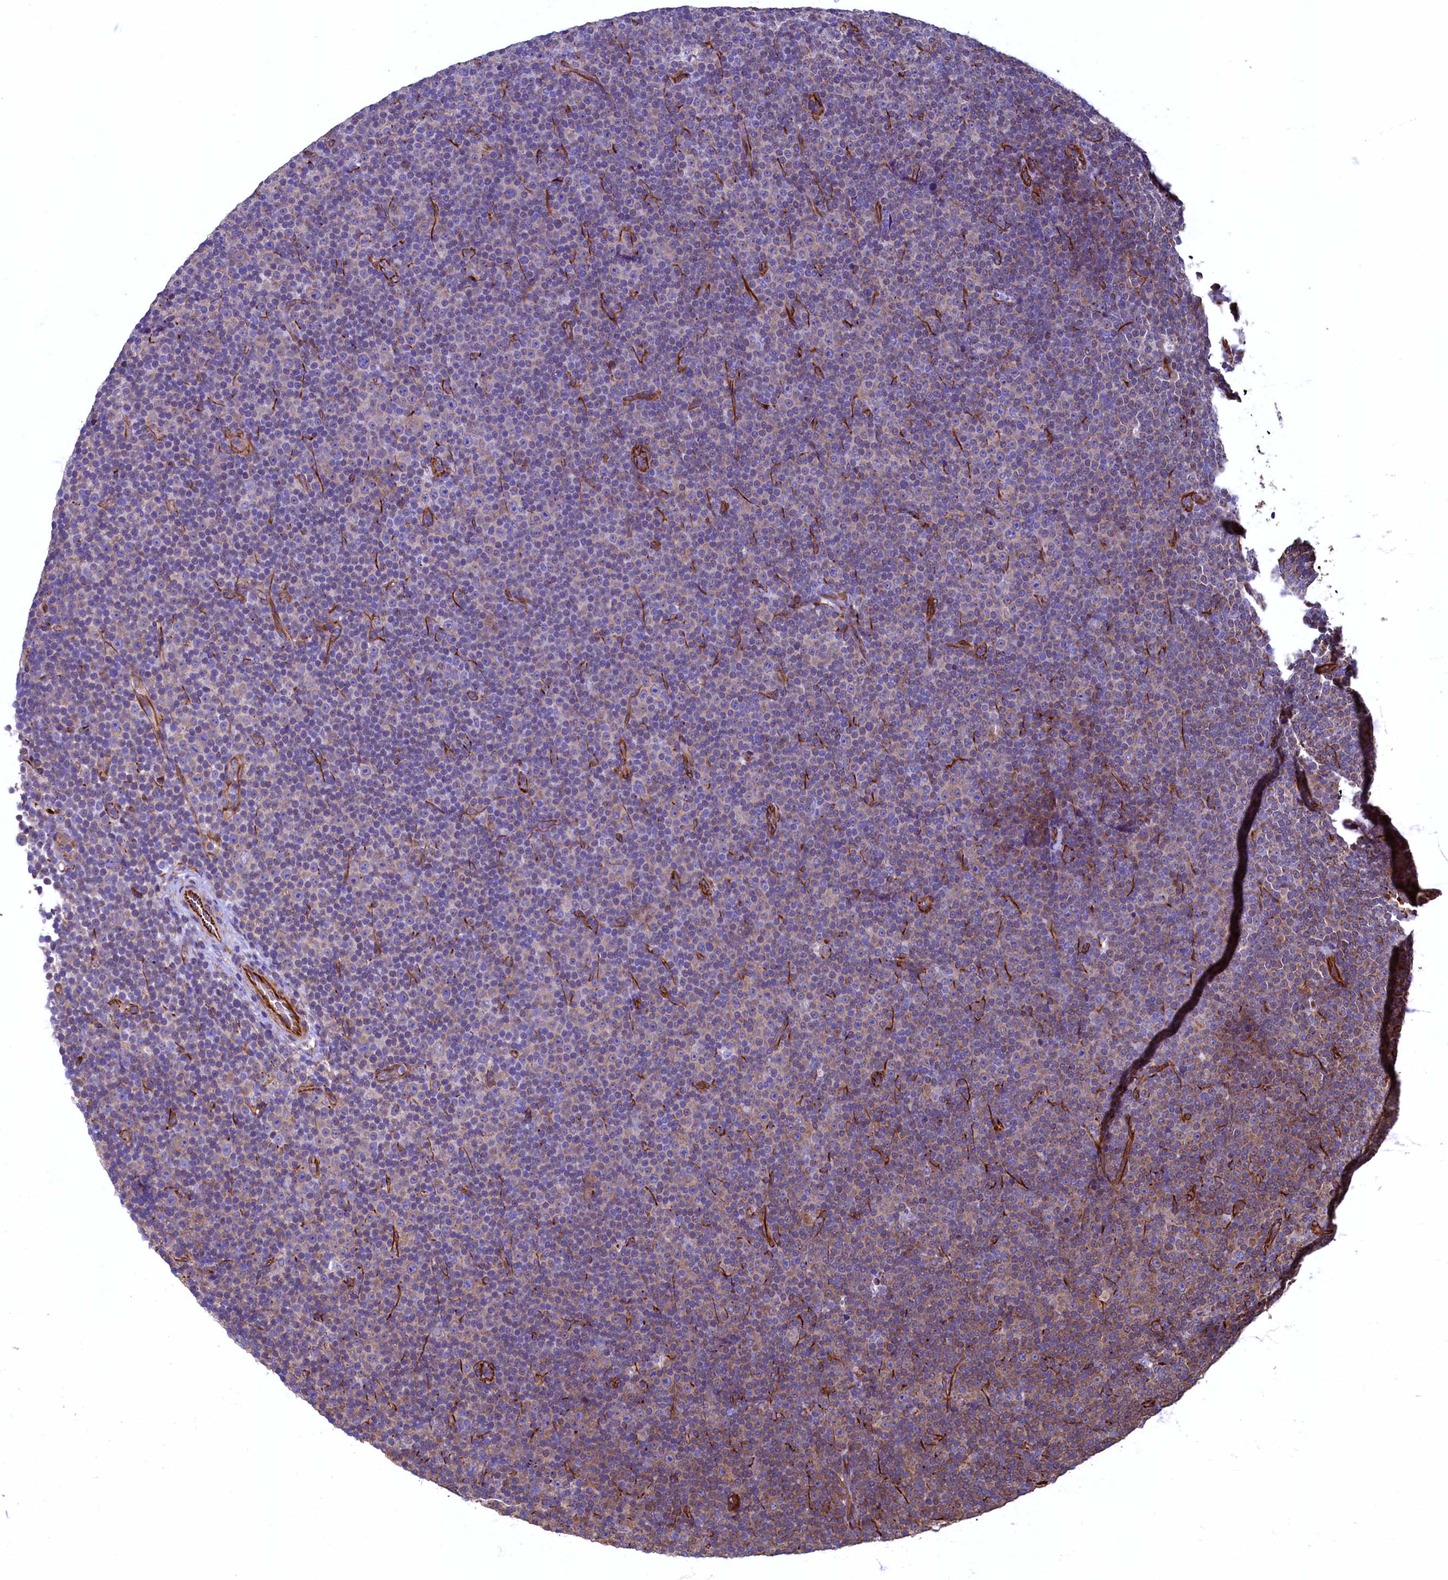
{"staining": {"intensity": "negative", "quantity": "none", "location": "none"}, "tissue": "lymphoma", "cell_type": "Tumor cells", "image_type": "cancer", "snomed": [{"axis": "morphology", "description": "Malignant lymphoma, non-Hodgkin's type, Low grade"}, {"axis": "topography", "description": "Lymph node"}], "caption": "Protein analysis of lymphoma shows no significant expression in tumor cells.", "gene": "LRRC57", "patient": {"sex": "female", "age": 67}}